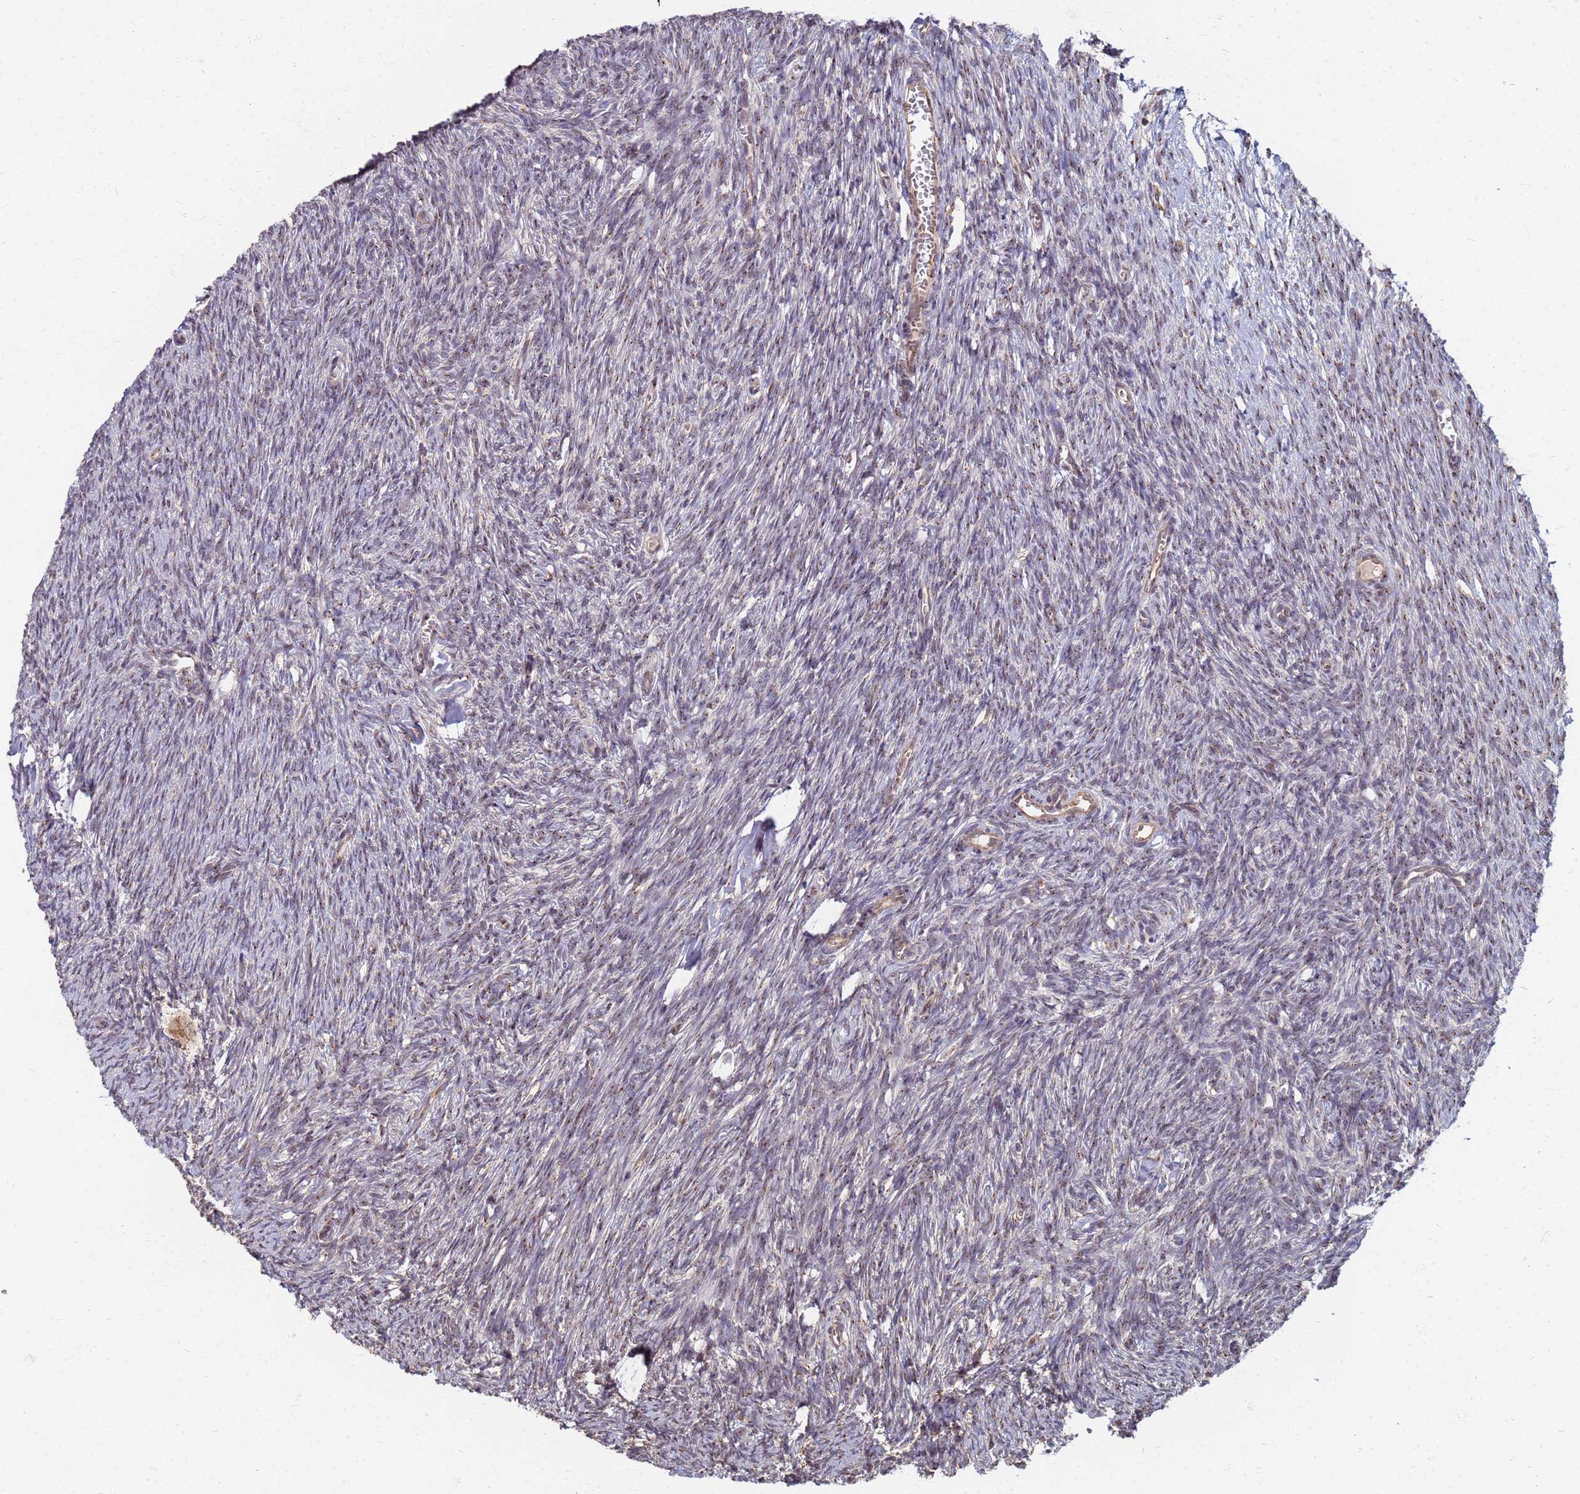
{"staining": {"intensity": "weak", "quantity": "25%-75%", "location": "cytoplasmic/membranous"}, "tissue": "ovary", "cell_type": "Ovarian stroma cells", "image_type": "normal", "snomed": [{"axis": "morphology", "description": "Normal tissue, NOS"}, {"axis": "topography", "description": "Ovary"}], "caption": "A micrograph showing weak cytoplasmic/membranous positivity in about 25%-75% of ovarian stroma cells in benign ovary, as visualized by brown immunohistochemical staining.", "gene": "ITGB4", "patient": {"sex": "female", "age": 44}}